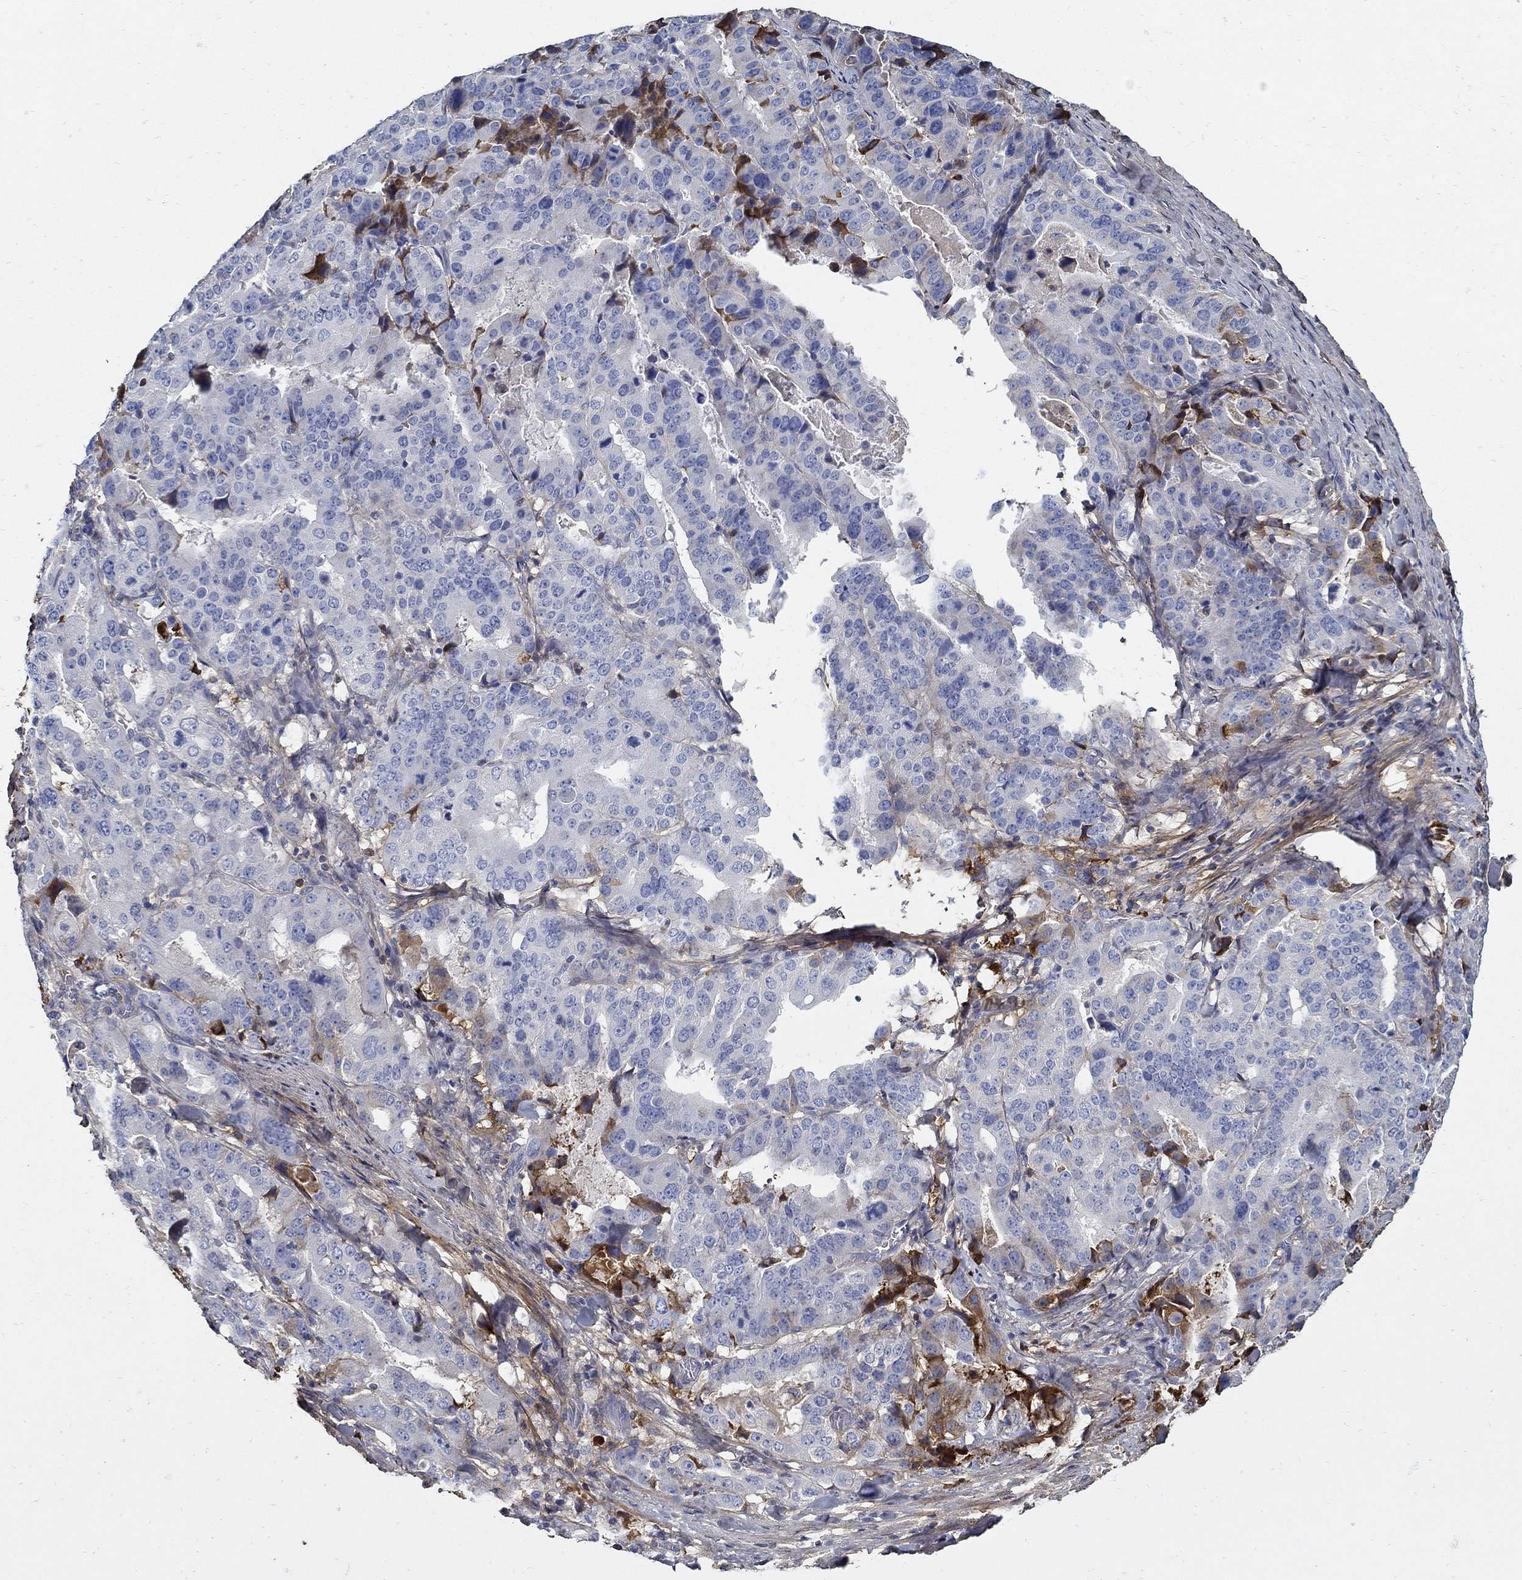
{"staining": {"intensity": "negative", "quantity": "none", "location": "none"}, "tissue": "stomach cancer", "cell_type": "Tumor cells", "image_type": "cancer", "snomed": [{"axis": "morphology", "description": "Adenocarcinoma, NOS"}, {"axis": "topography", "description": "Stomach"}], "caption": "Photomicrograph shows no significant protein positivity in tumor cells of stomach cancer.", "gene": "TGFBI", "patient": {"sex": "male", "age": 48}}